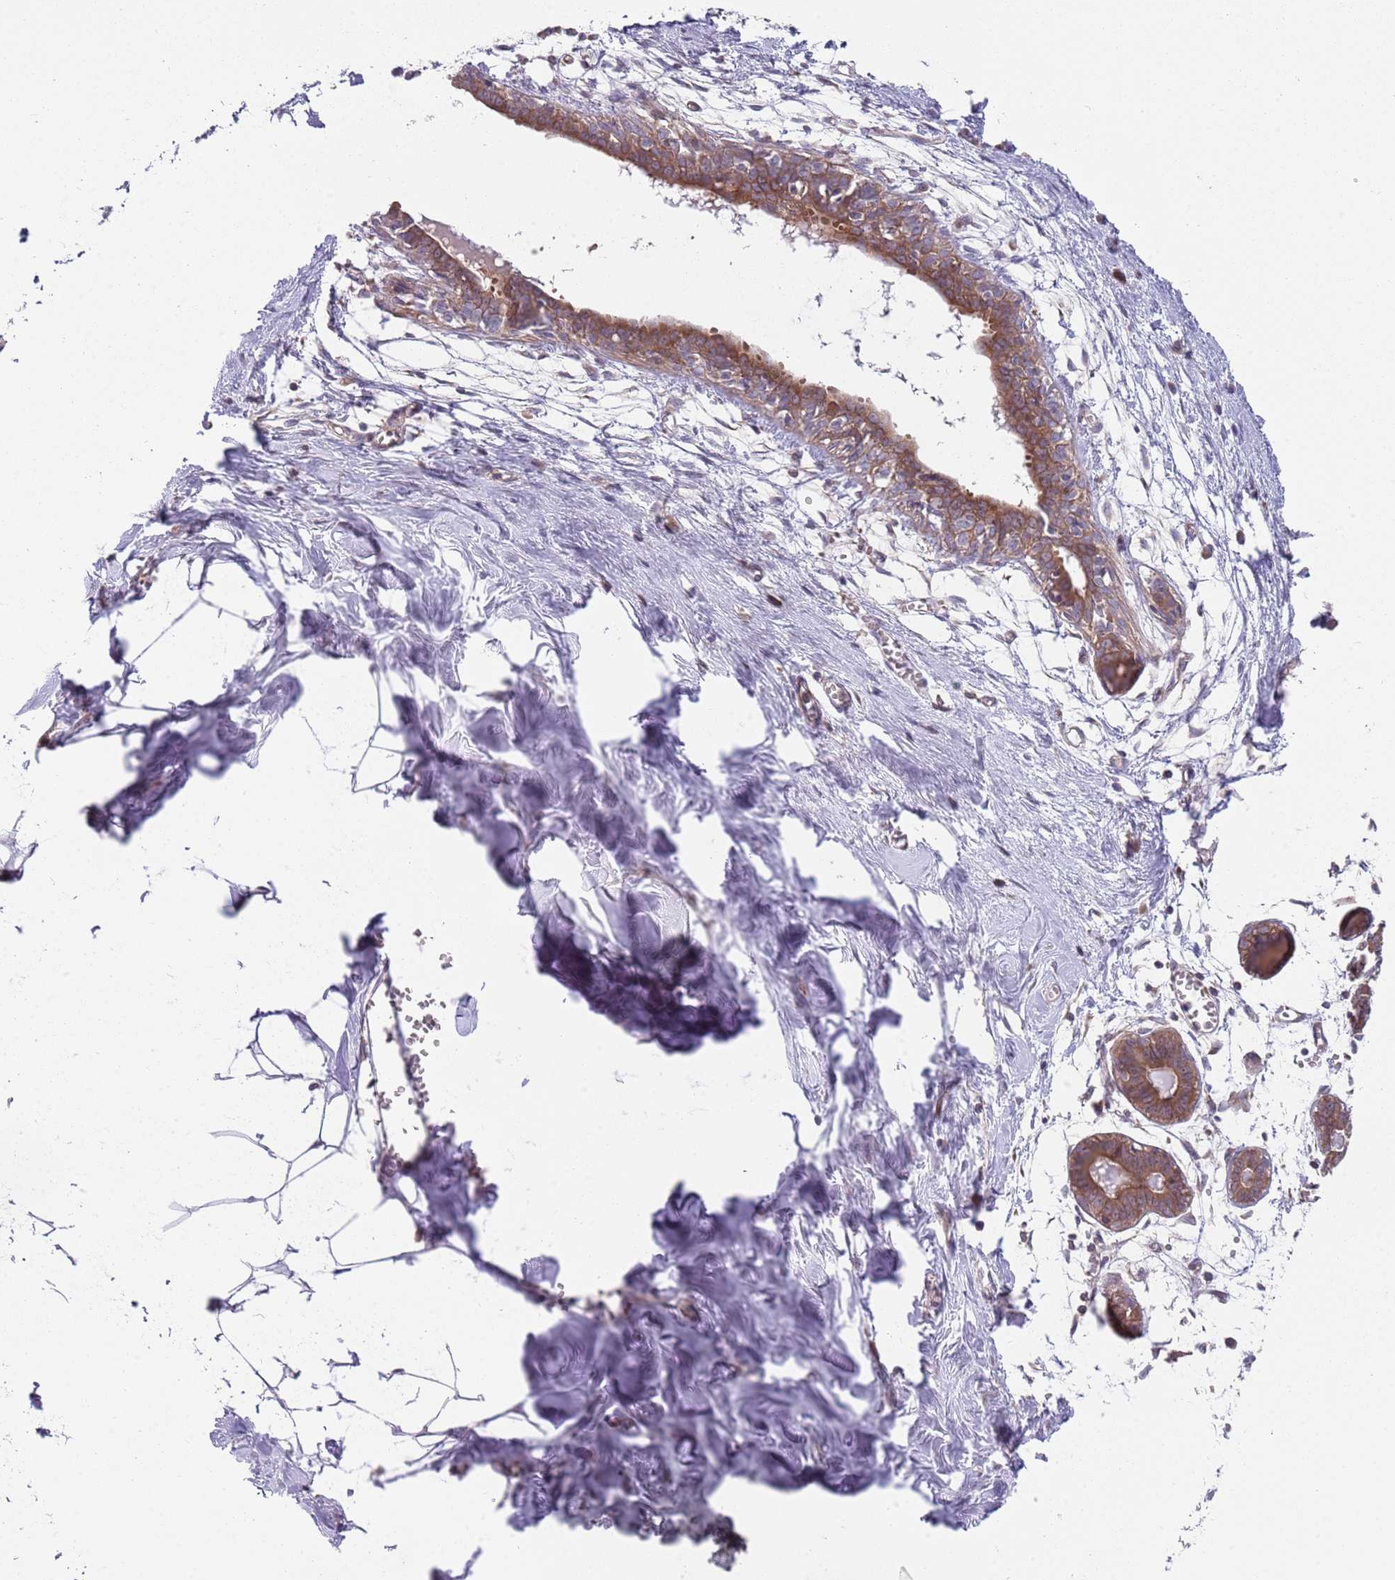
{"staining": {"intensity": "negative", "quantity": "none", "location": "none"}, "tissue": "breast", "cell_type": "Adipocytes", "image_type": "normal", "snomed": [{"axis": "morphology", "description": "Normal tissue, NOS"}, {"axis": "topography", "description": "Breast"}], "caption": "IHC micrograph of normal breast: breast stained with DAB (3,3'-diaminobenzidine) displays no significant protein staining in adipocytes.", "gene": "GGA1", "patient": {"sex": "female", "age": 27}}